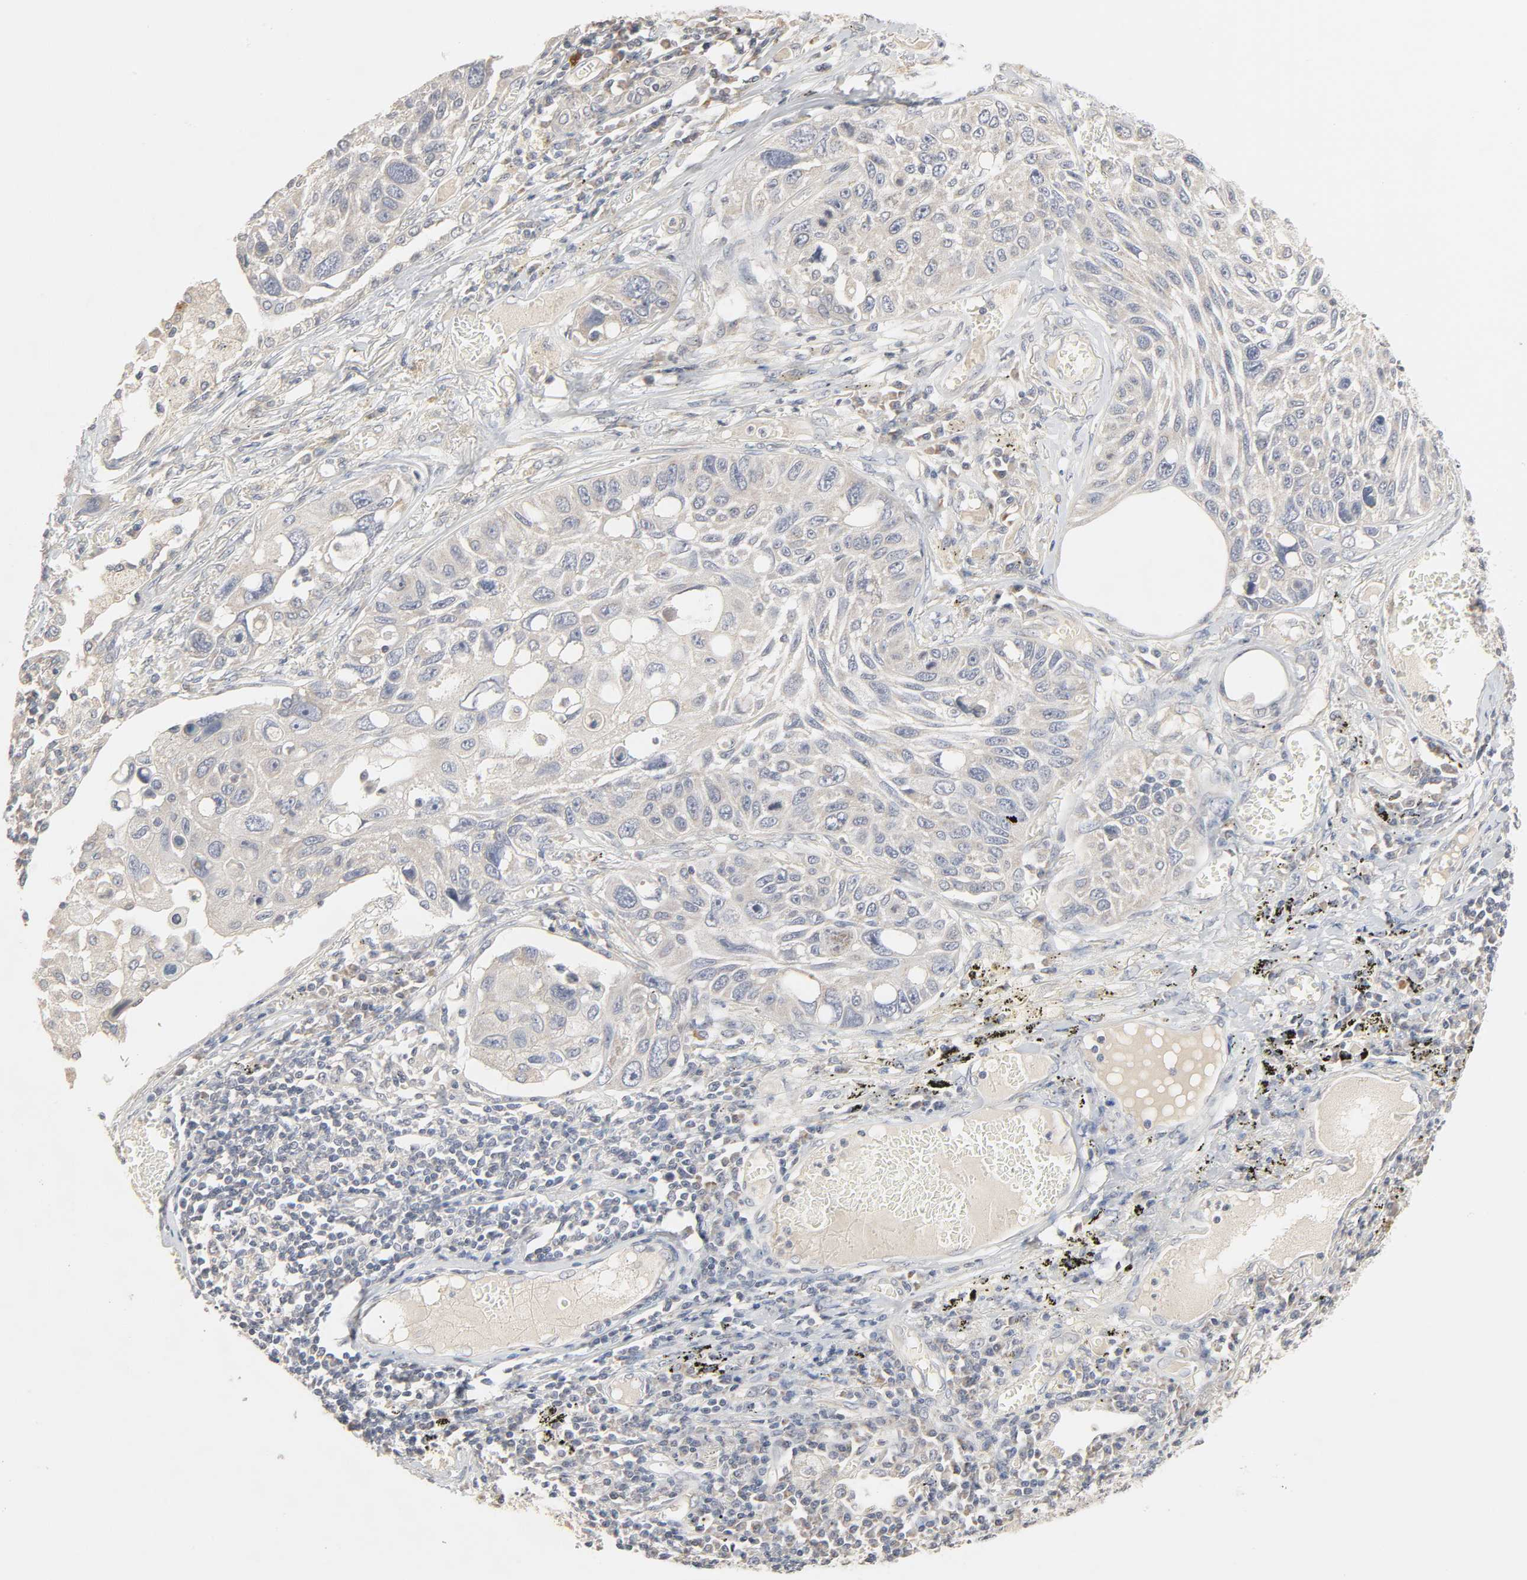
{"staining": {"intensity": "weak", "quantity": "25%-75%", "location": "cytoplasmic/membranous"}, "tissue": "lung cancer", "cell_type": "Tumor cells", "image_type": "cancer", "snomed": [{"axis": "morphology", "description": "Squamous cell carcinoma, NOS"}, {"axis": "topography", "description": "Lung"}], "caption": "Immunohistochemical staining of lung squamous cell carcinoma exhibits low levels of weak cytoplasmic/membranous protein expression in approximately 25%-75% of tumor cells.", "gene": "CLEC4E", "patient": {"sex": "male", "age": 71}}